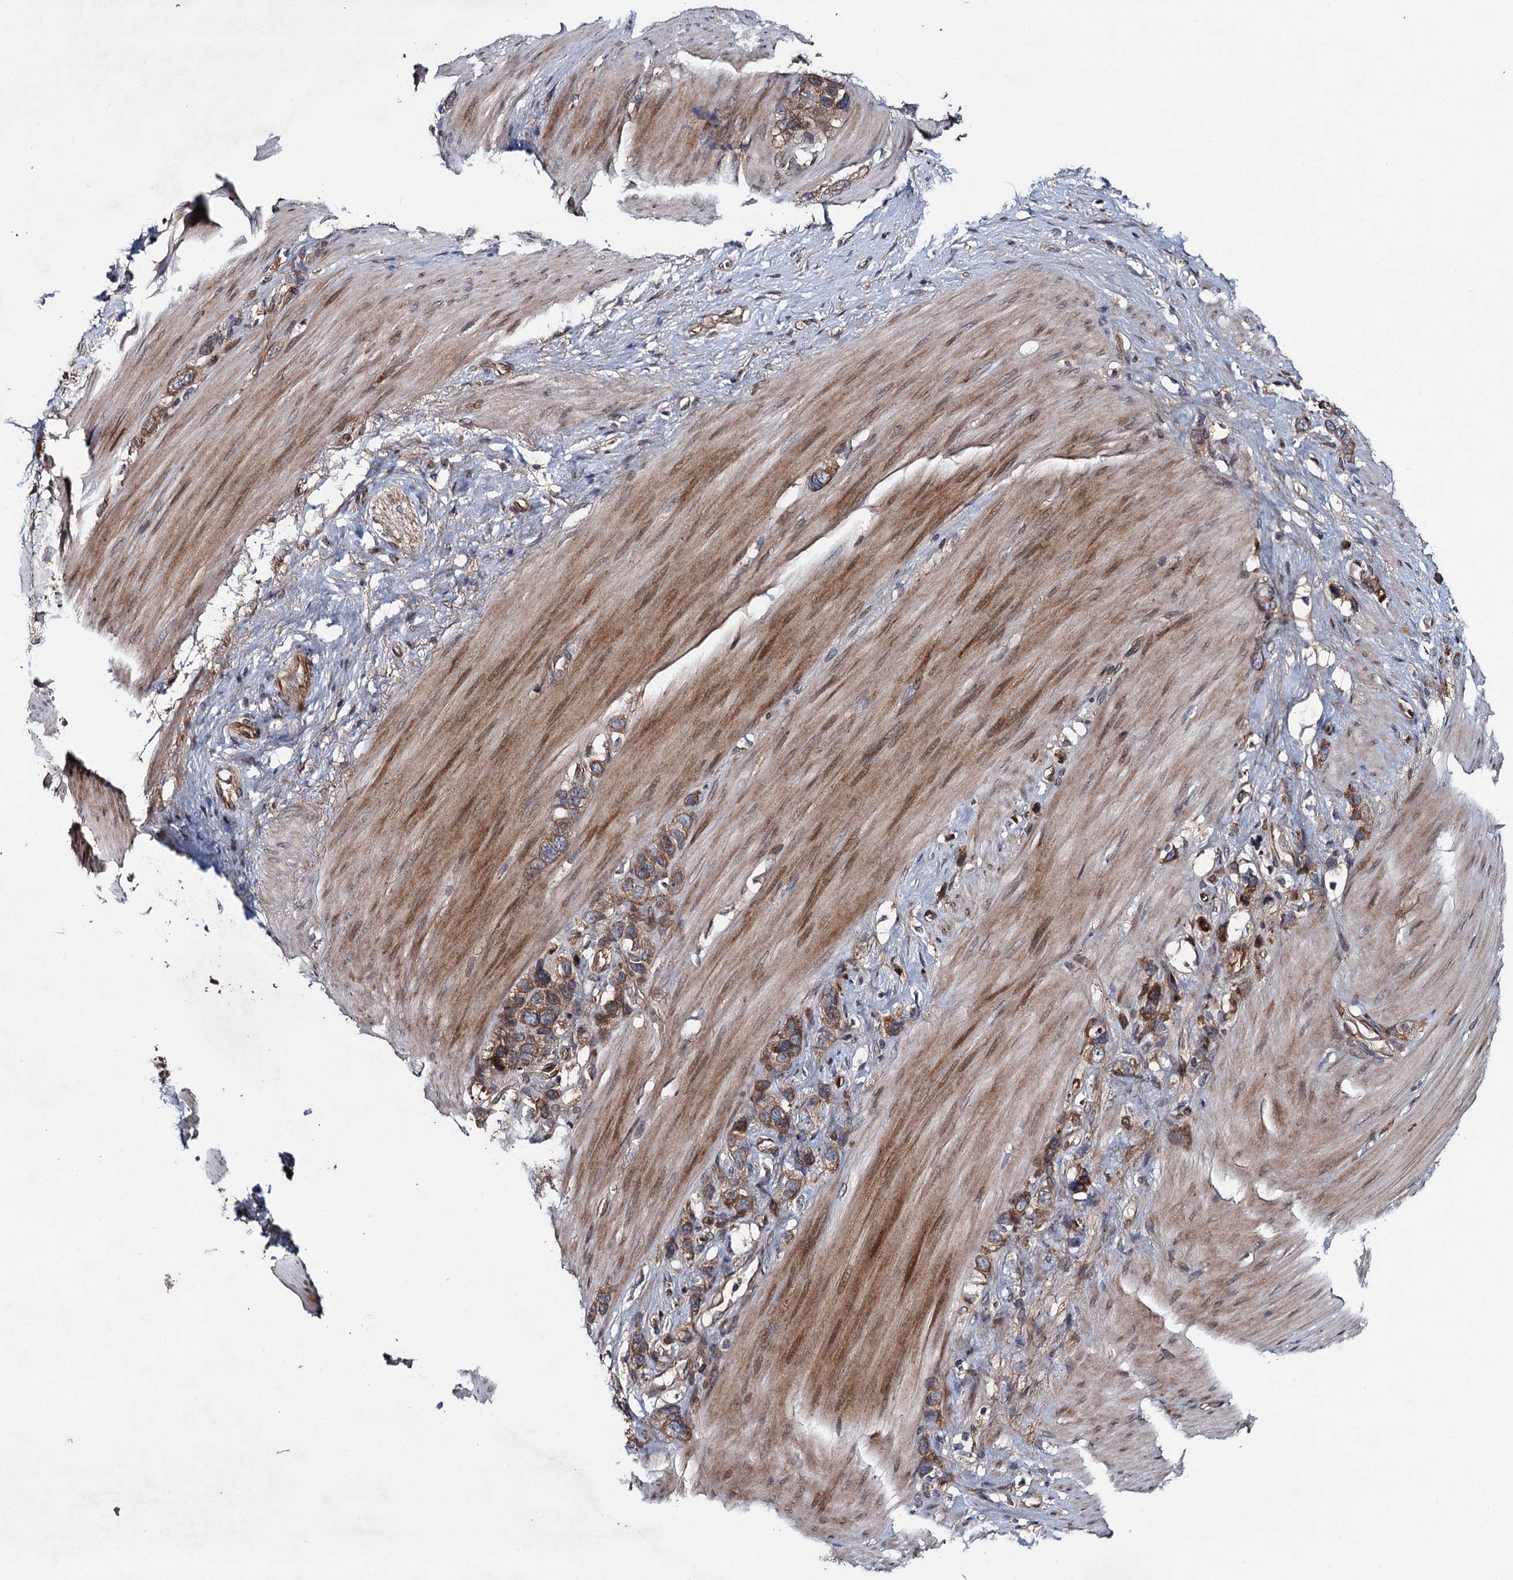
{"staining": {"intensity": "moderate", "quantity": ">75%", "location": "cytoplasmic/membranous"}, "tissue": "stomach cancer", "cell_type": "Tumor cells", "image_type": "cancer", "snomed": [{"axis": "morphology", "description": "Adenocarcinoma, NOS"}, {"axis": "morphology", "description": "Adenocarcinoma, High grade"}, {"axis": "topography", "description": "Stomach, upper"}, {"axis": "topography", "description": "Stomach, lower"}], "caption": "Stomach cancer (high-grade adenocarcinoma) stained for a protein (brown) shows moderate cytoplasmic/membranous positive expression in approximately >75% of tumor cells.", "gene": "RHOBTB1", "patient": {"sex": "female", "age": 65}}